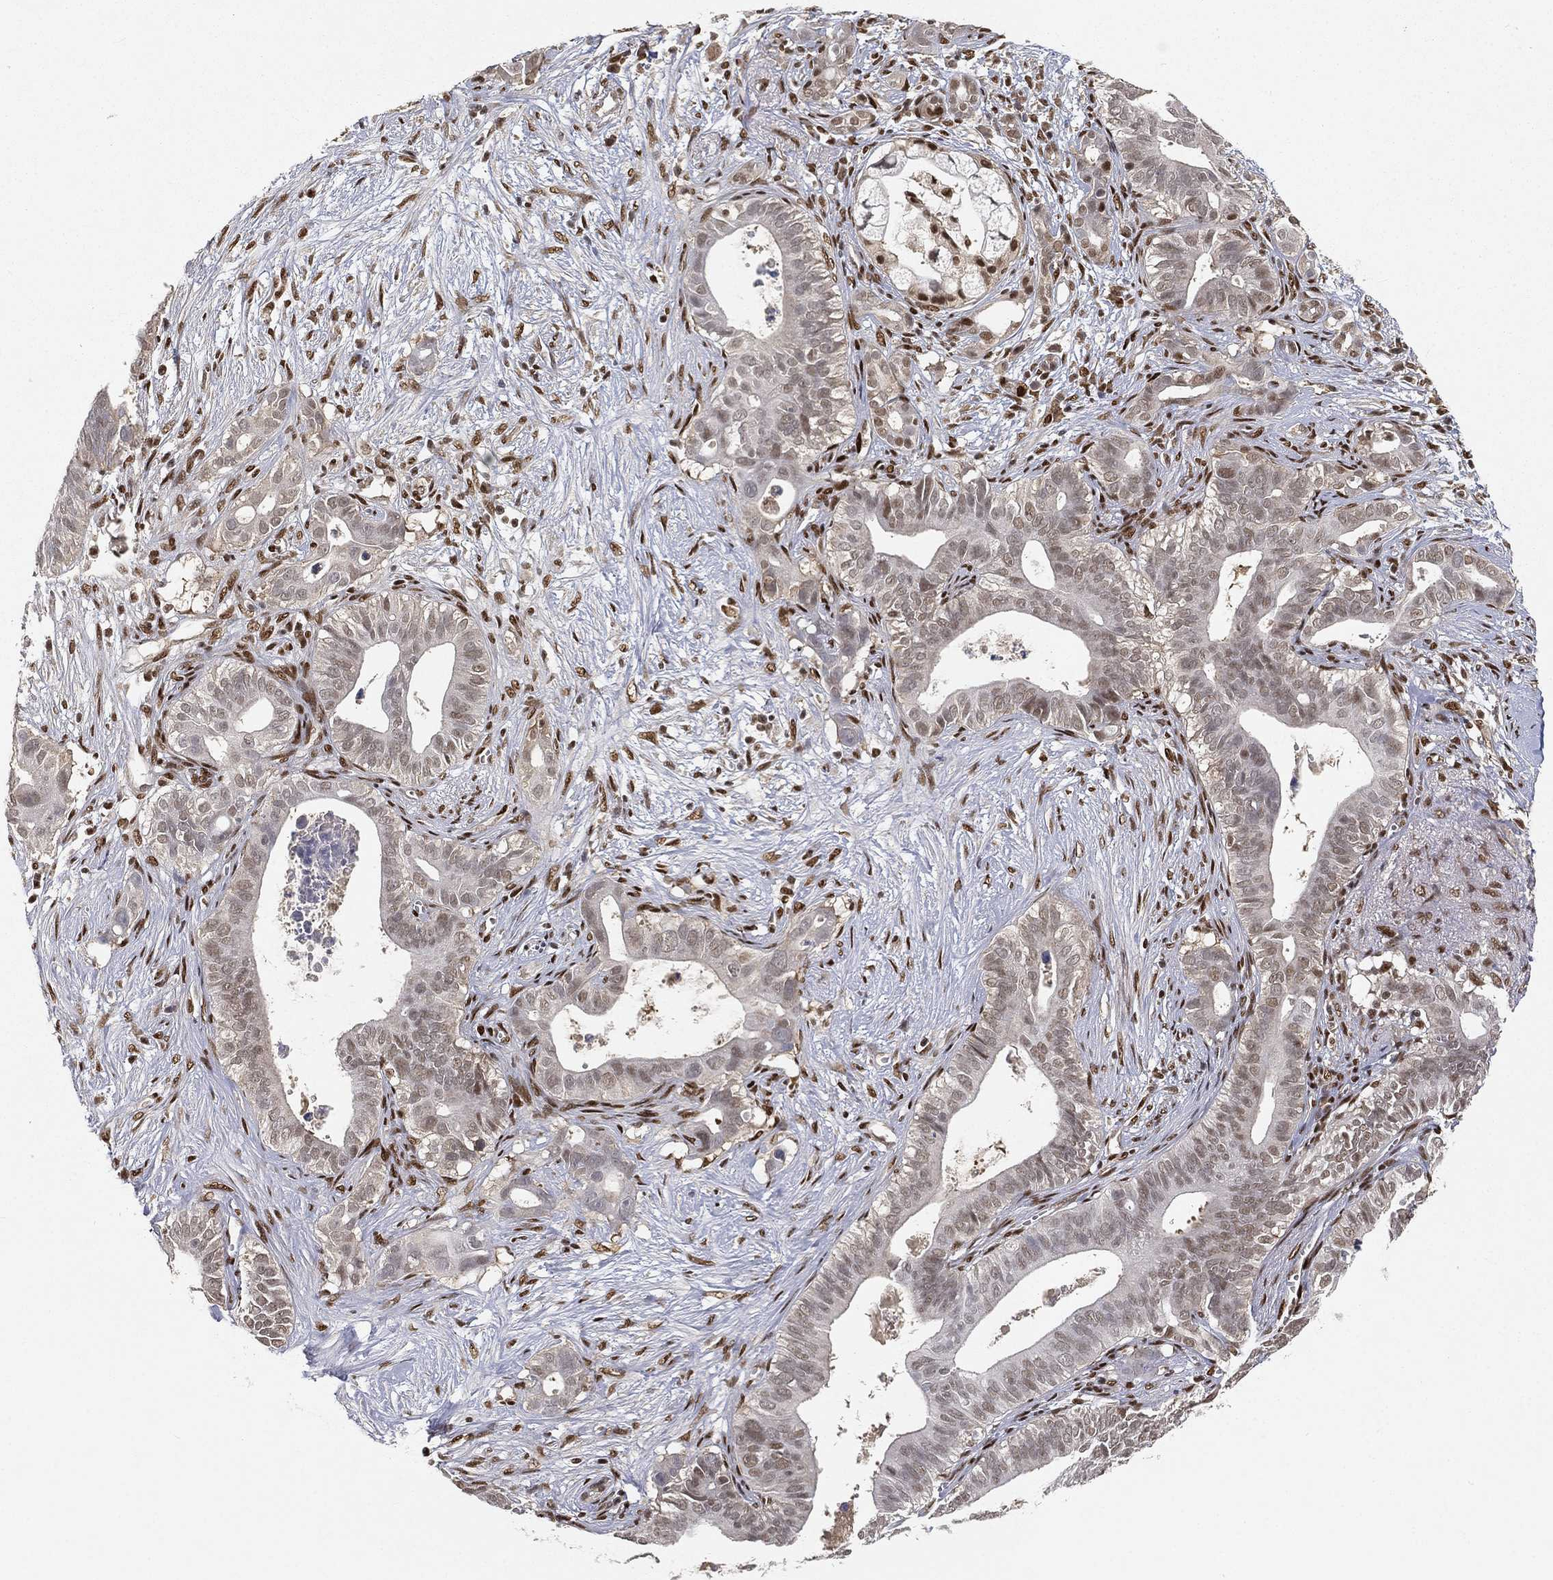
{"staining": {"intensity": "negative", "quantity": "none", "location": "none"}, "tissue": "pancreatic cancer", "cell_type": "Tumor cells", "image_type": "cancer", "snomed": [{"axis": "morphology", "description": "Adenocarcinoma, NOS"}, {"axis": "topography", "description": "Pancreas"}], "caption": "Immunohistochemistry histopathology image of neoplastic tissue: adenocarcinoma (pancreatic) stained with DAB reveals no significant protein positivity in tumor cells. (DAB IHC with hematoxylin counter stain).", "gene": "CRTC3", "patient": {"sex": "male", "age": 61}}